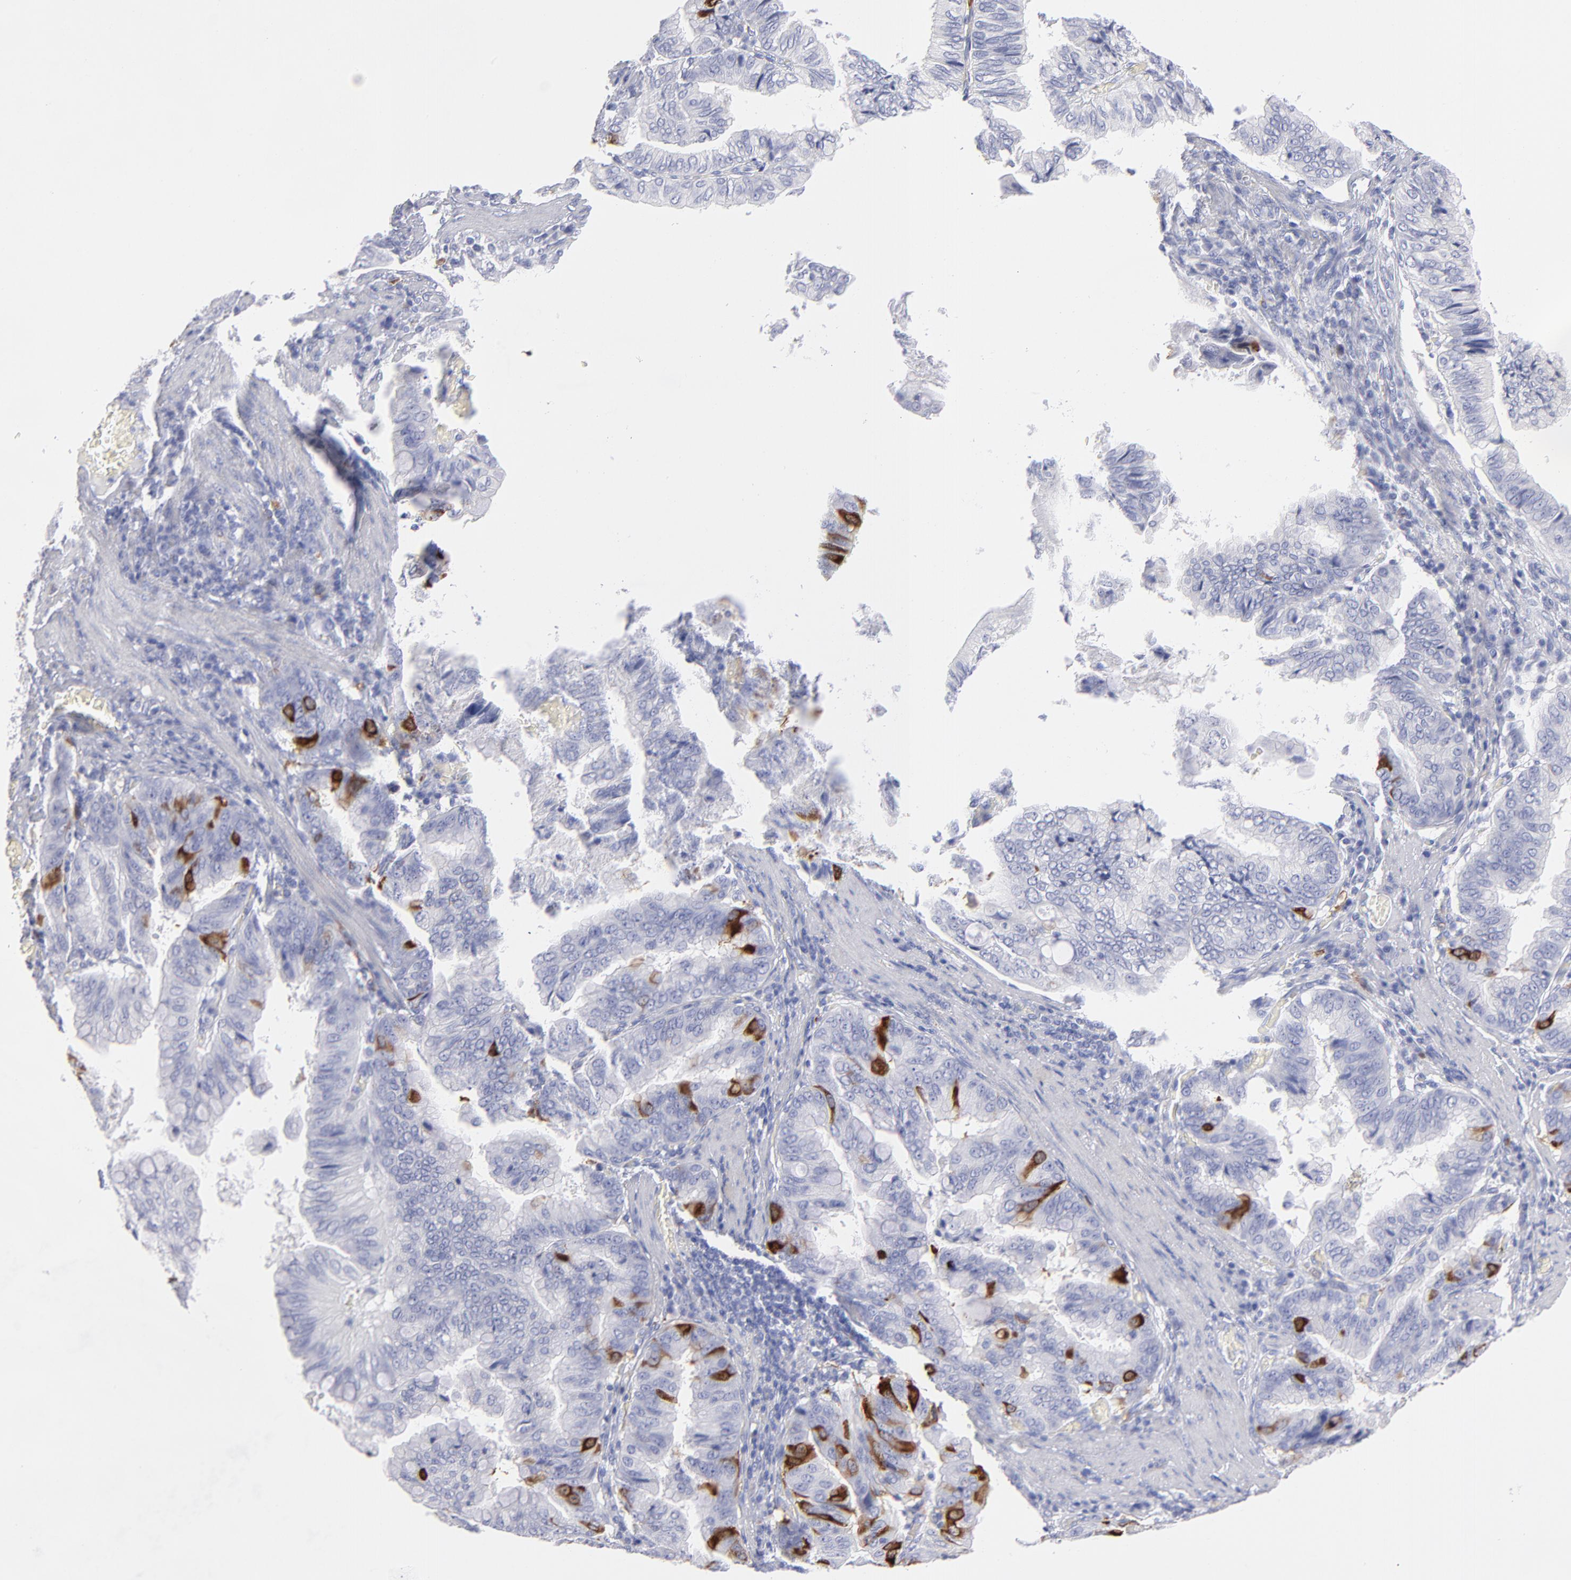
{"staining": {"intensity": "strong", "quantity": "<25%", "location": "cytoplasmic/membranous"}, "tissue": "stomach cancer", "cell_type": "Tumor cells", "image_type": "cancer", "snomed": [{"axis": "morphology", "description": "Adenocarcinoma, NOS"}, {"axis": "topography", "description": "Stomach, upper"}], "caption": "About <25% of tumor cells in human adenocarcinoma (stomach) display strong cytoplasmic/membranous protein staining as visualized by brown immunohistochemical staining.", "gene": "CCNB1", "patient": {"sex": "male", "age": 80}}